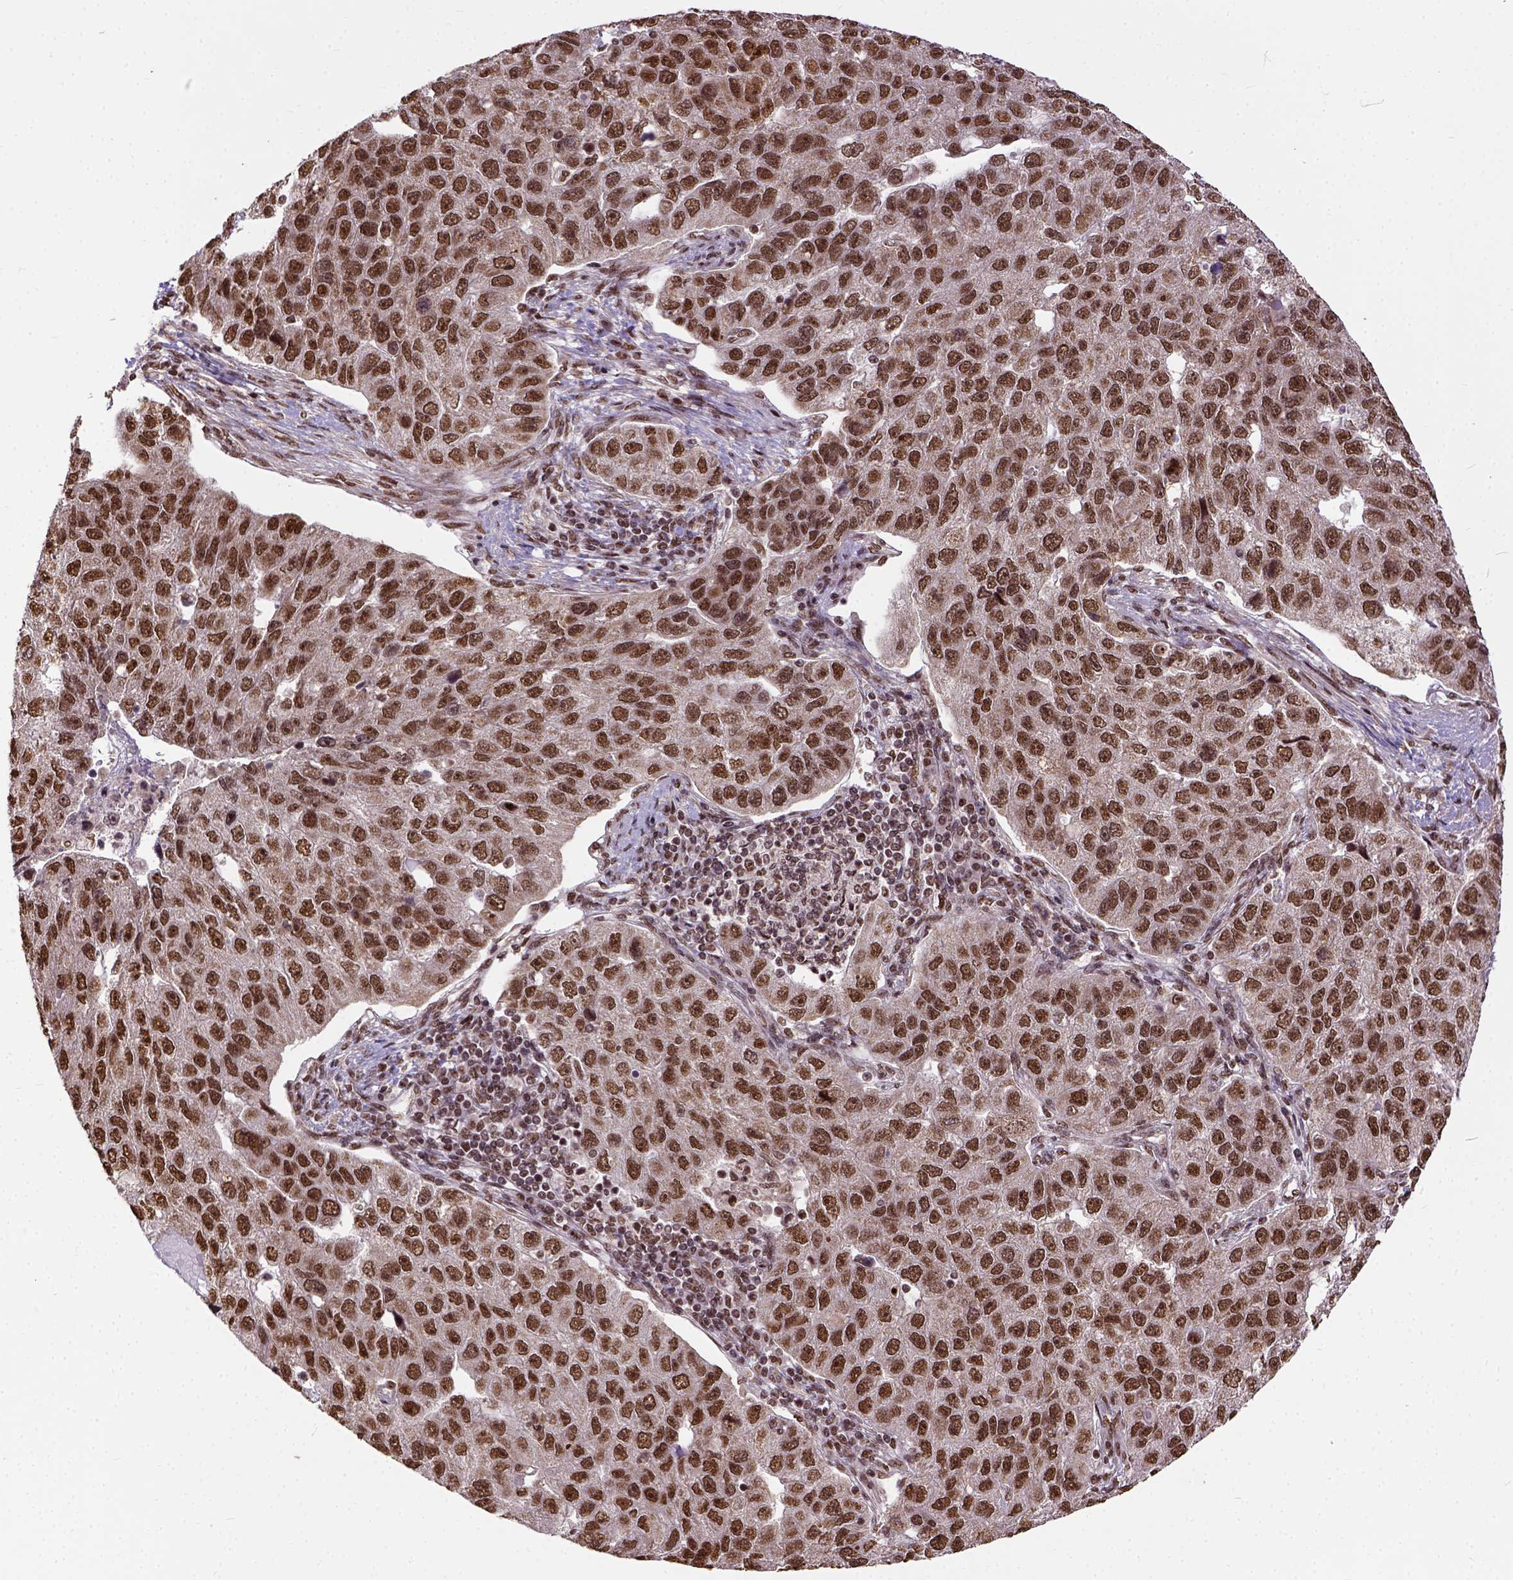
{"staining": {"intensity": "moderate", "quantity": ">75%", "location": "nuclear"}, "tissue": "pancreatic cancer", "cell_type": "Tumor cells", "image_type": "cancer", "snomed": [{"axis": "morphology", "description": "Adenocarcinoma, NOS"}, {"axis": "topography", "description": "Pancreas"}], "caption": "Protein staining exhibits moderate nuclear staining in about >75% of tumor cells in pancreatic adenocarcinoma. The protein of interest is shown in brown color, while the nuclei are stained blue.", "gene": "NACC1", "patient": {"sex": "female", "age": 61}}